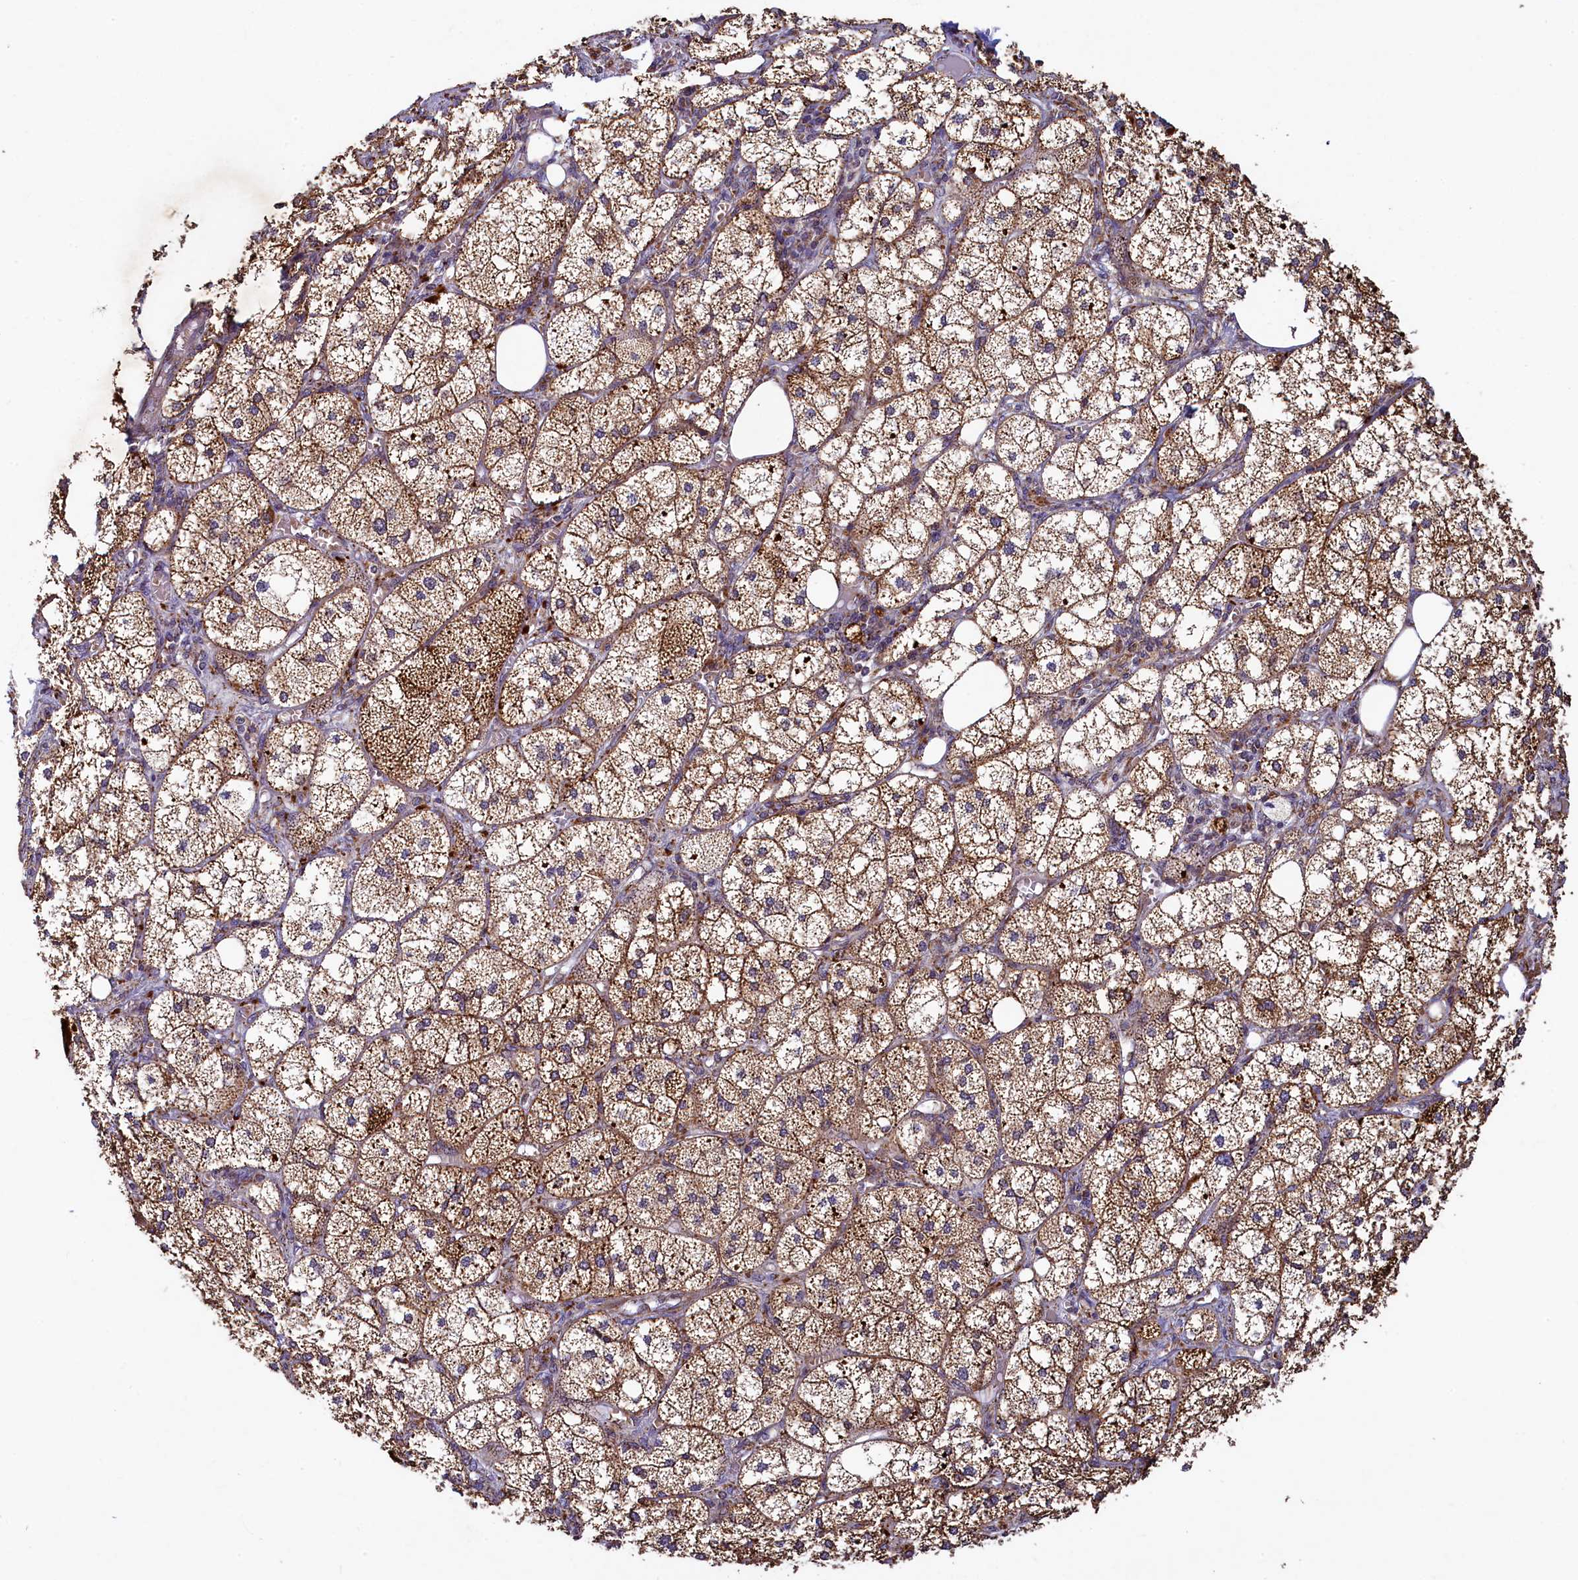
{"staining": {"intensity": "strong", "quantity": ">75%", "location": "cytoplasmic/membranous"}, "tissue": "adrenal gland", "cell_type": "Glandular cells", "image_type": "normal", "snomed": [{"axis": "morphology", "description": "Normal tissue, NOS"}, {"axis": "topography", "description": "Adrenal gland"}], "caption": "An immunohistochemistry histopathology image of unremarkable tissue is shown. Protein staining in brown shows strong cytoplasmic/membranous positivity in adrenal gland within glandular cells.", "gene": "ZNF577", "patient": {"sex": "female", "age": 61}}